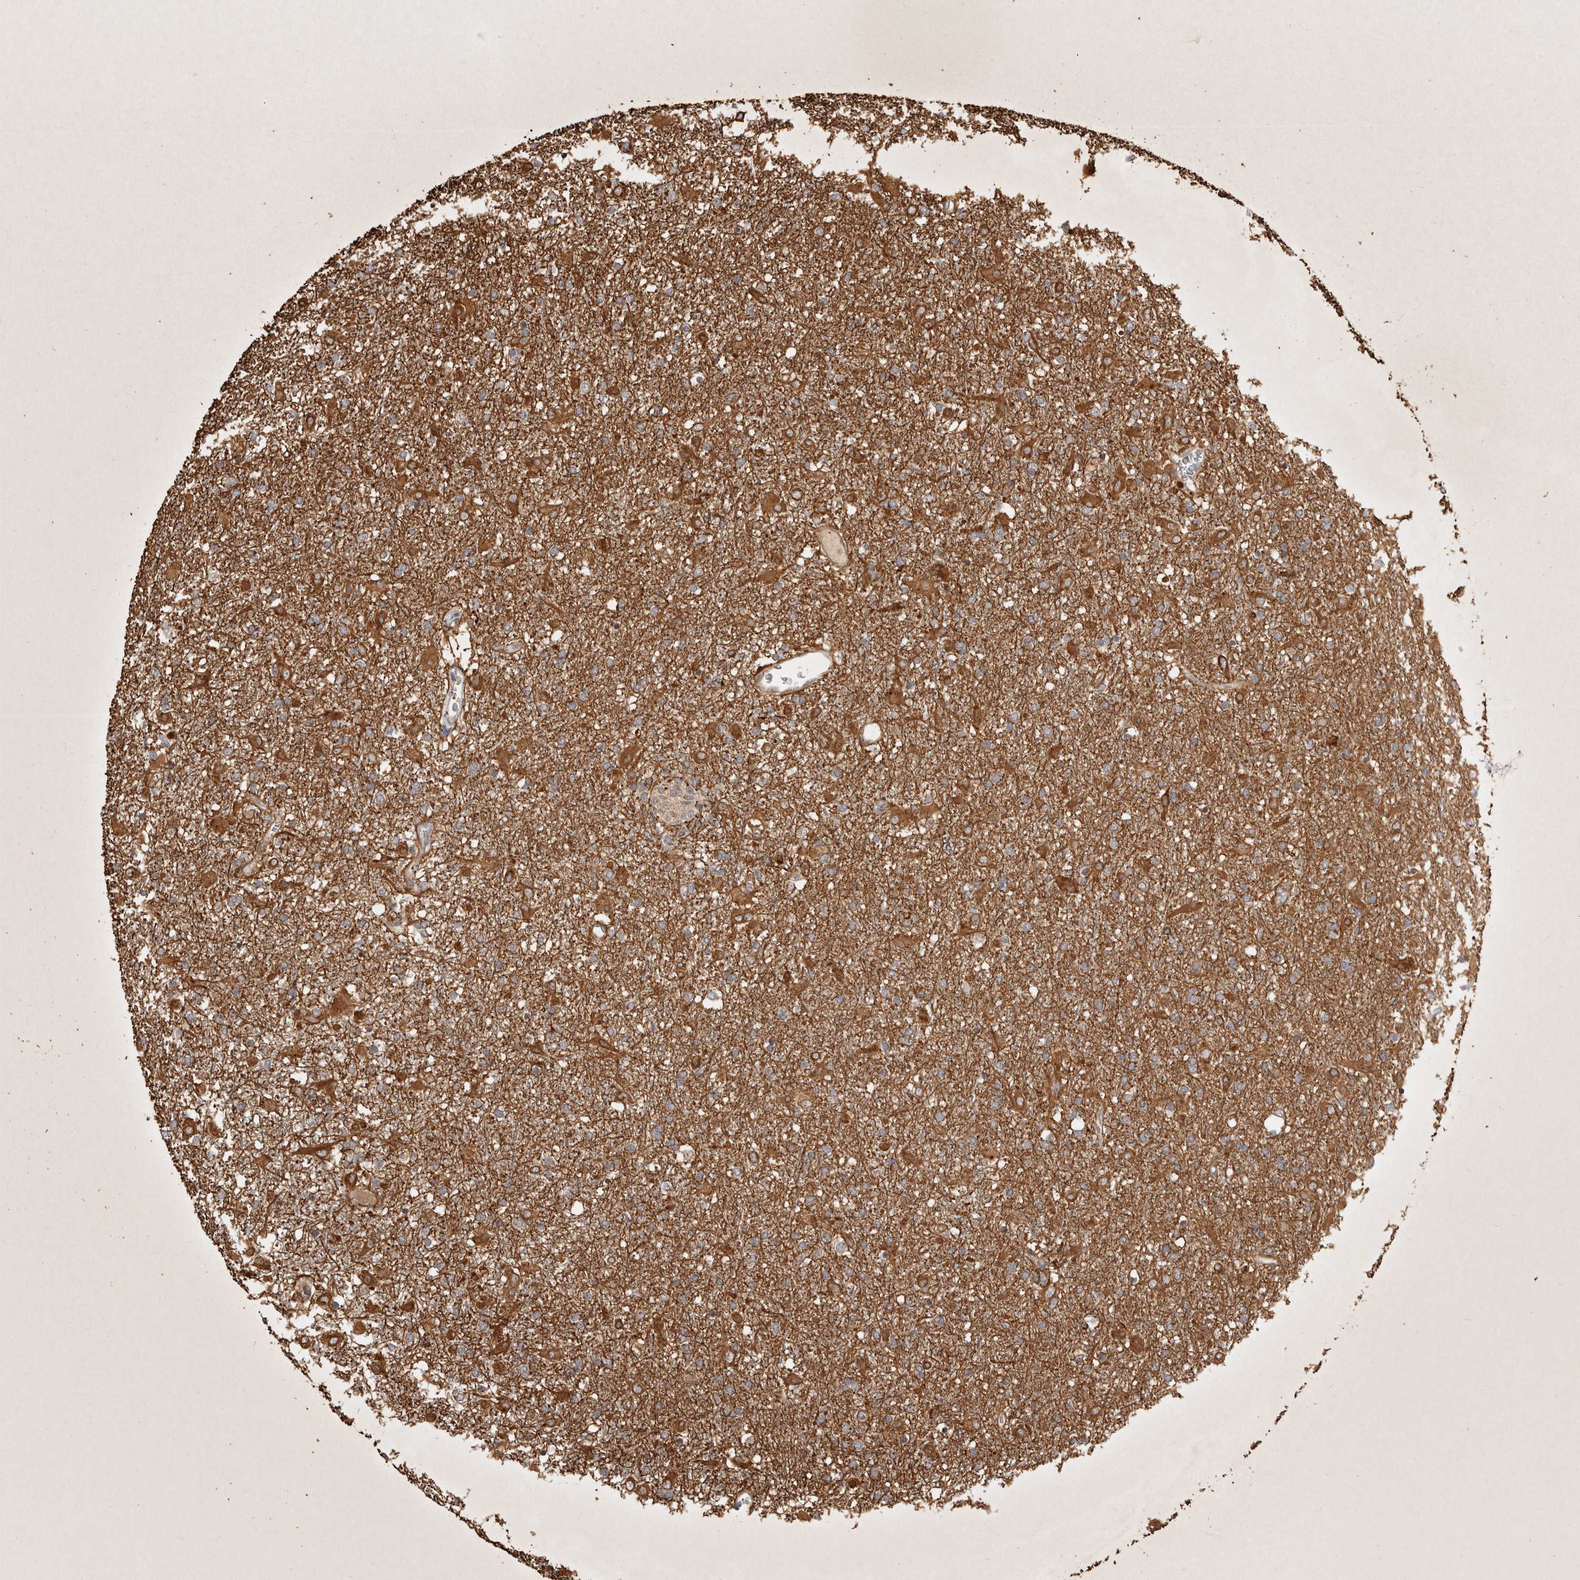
{"staining": {"intensity": "moderate", "quantity": ">75%", "location": "cytoplasmic/membranous"}, "tissue": "glioma", "cell_type": "Tumor cells", "image_type": "cancer", "snomed": [{"axis": "morphology", "description": "Glioma, malignant, Low grade"}, {"axis": "topography", "description": "Brain"}], "caption": "Protein positivity by immunohistochemistry (IHC) shows moderate cytoplasmic/membranous staining in about >75% of tumor cells in glioma.", "gene": "CAMSAP2", "patient": {"sex": "male", "age": 65}}